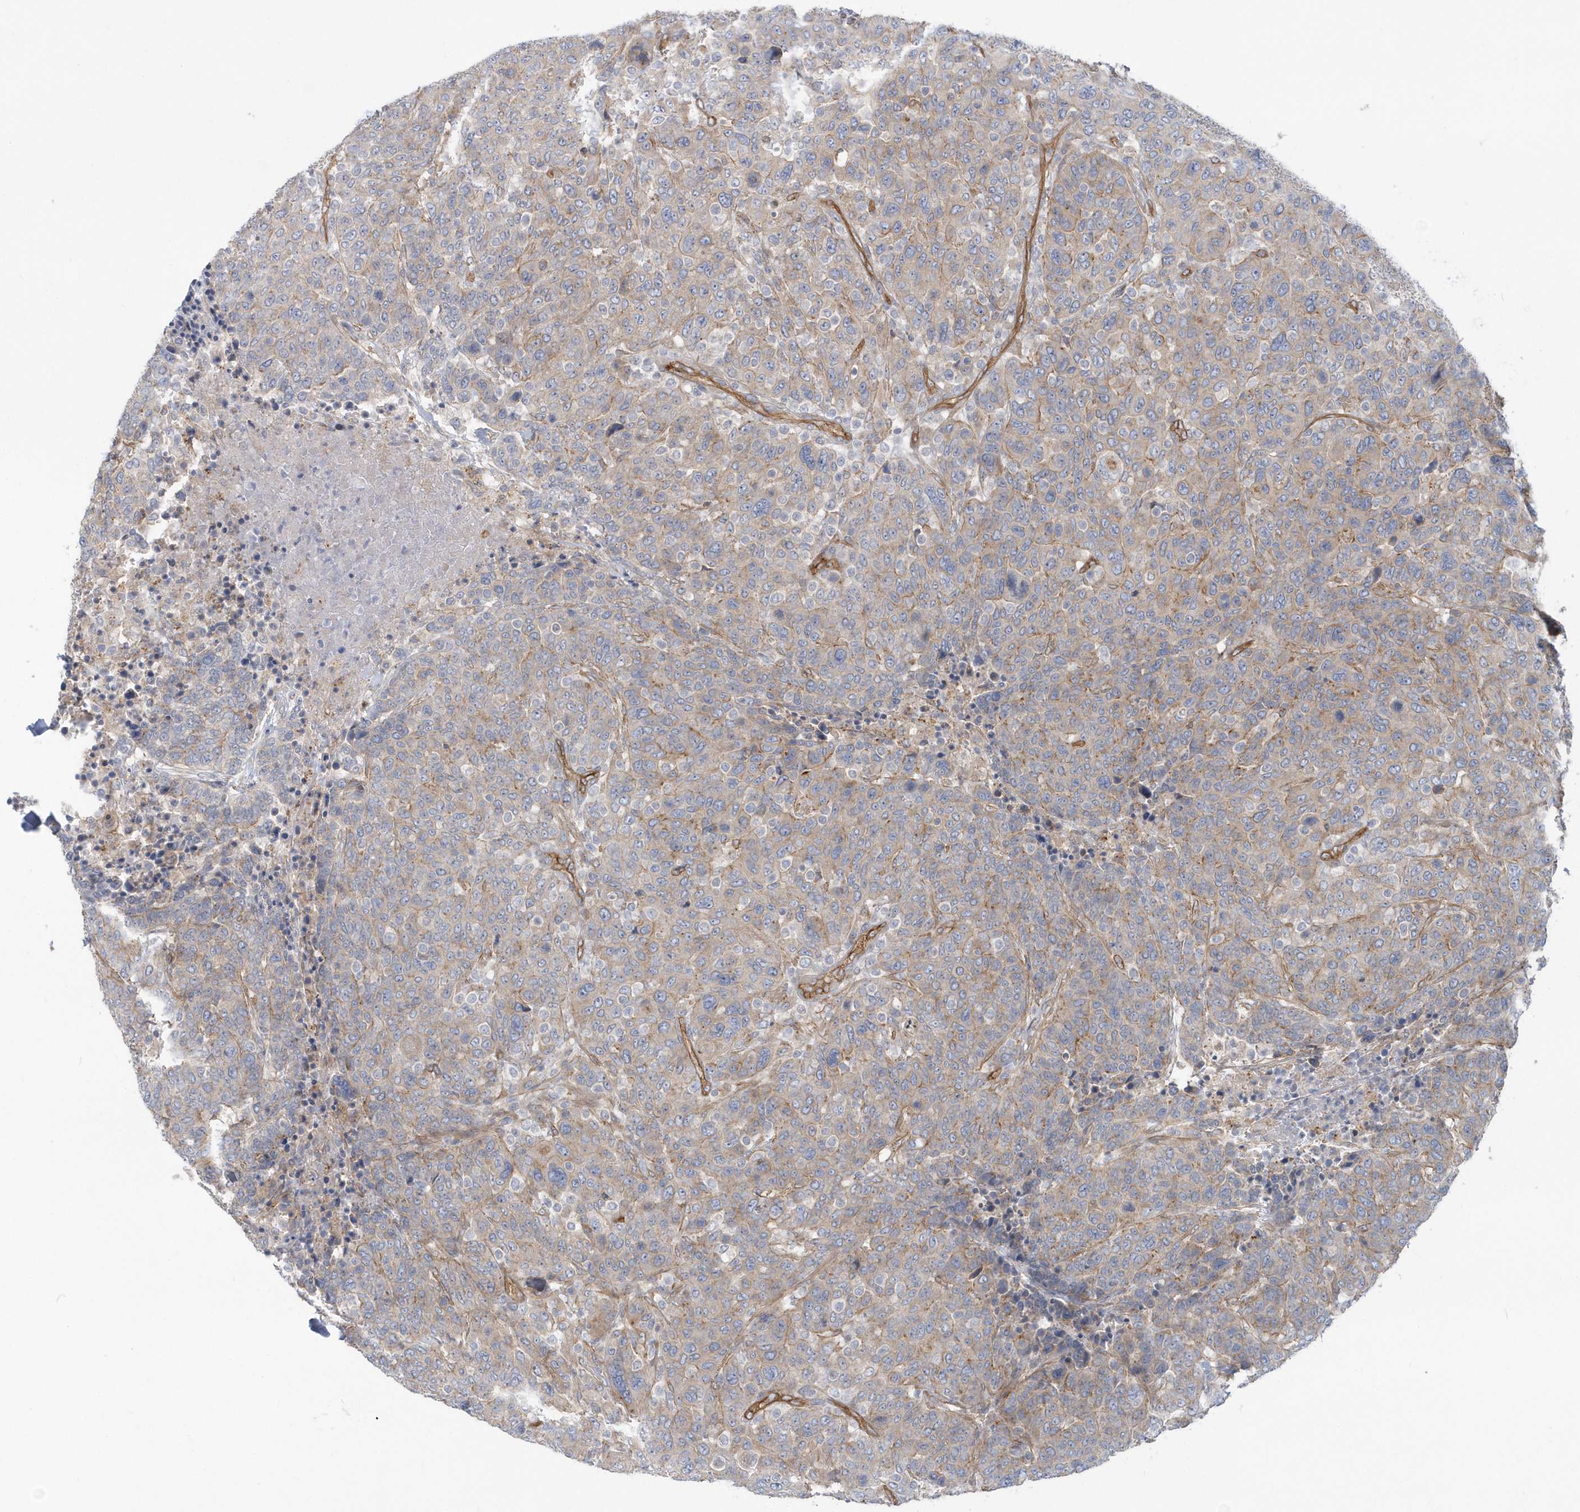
{"staining": {"intensity": "weak", "quantity": "25%-75%", "location": "cytoplasmic/membranous"}, "tissue": "breast cancer", "cell_type": "Tumor cells", "image_type": "cancer", "snomed": [{"axis": "morphology", "description": "Duct carcinoma"}, {"axis": "topography", "description": "Breast"}], "caption": "This is an image of immunohistochemistry (IHC) staining of infiltrating ductal carcinoma (breast), which shows weak positivity in the cytoplasmic/membranous of tumor cells.", "gene": "RAI14", "patient": {"sex": "female", "age": 37}}